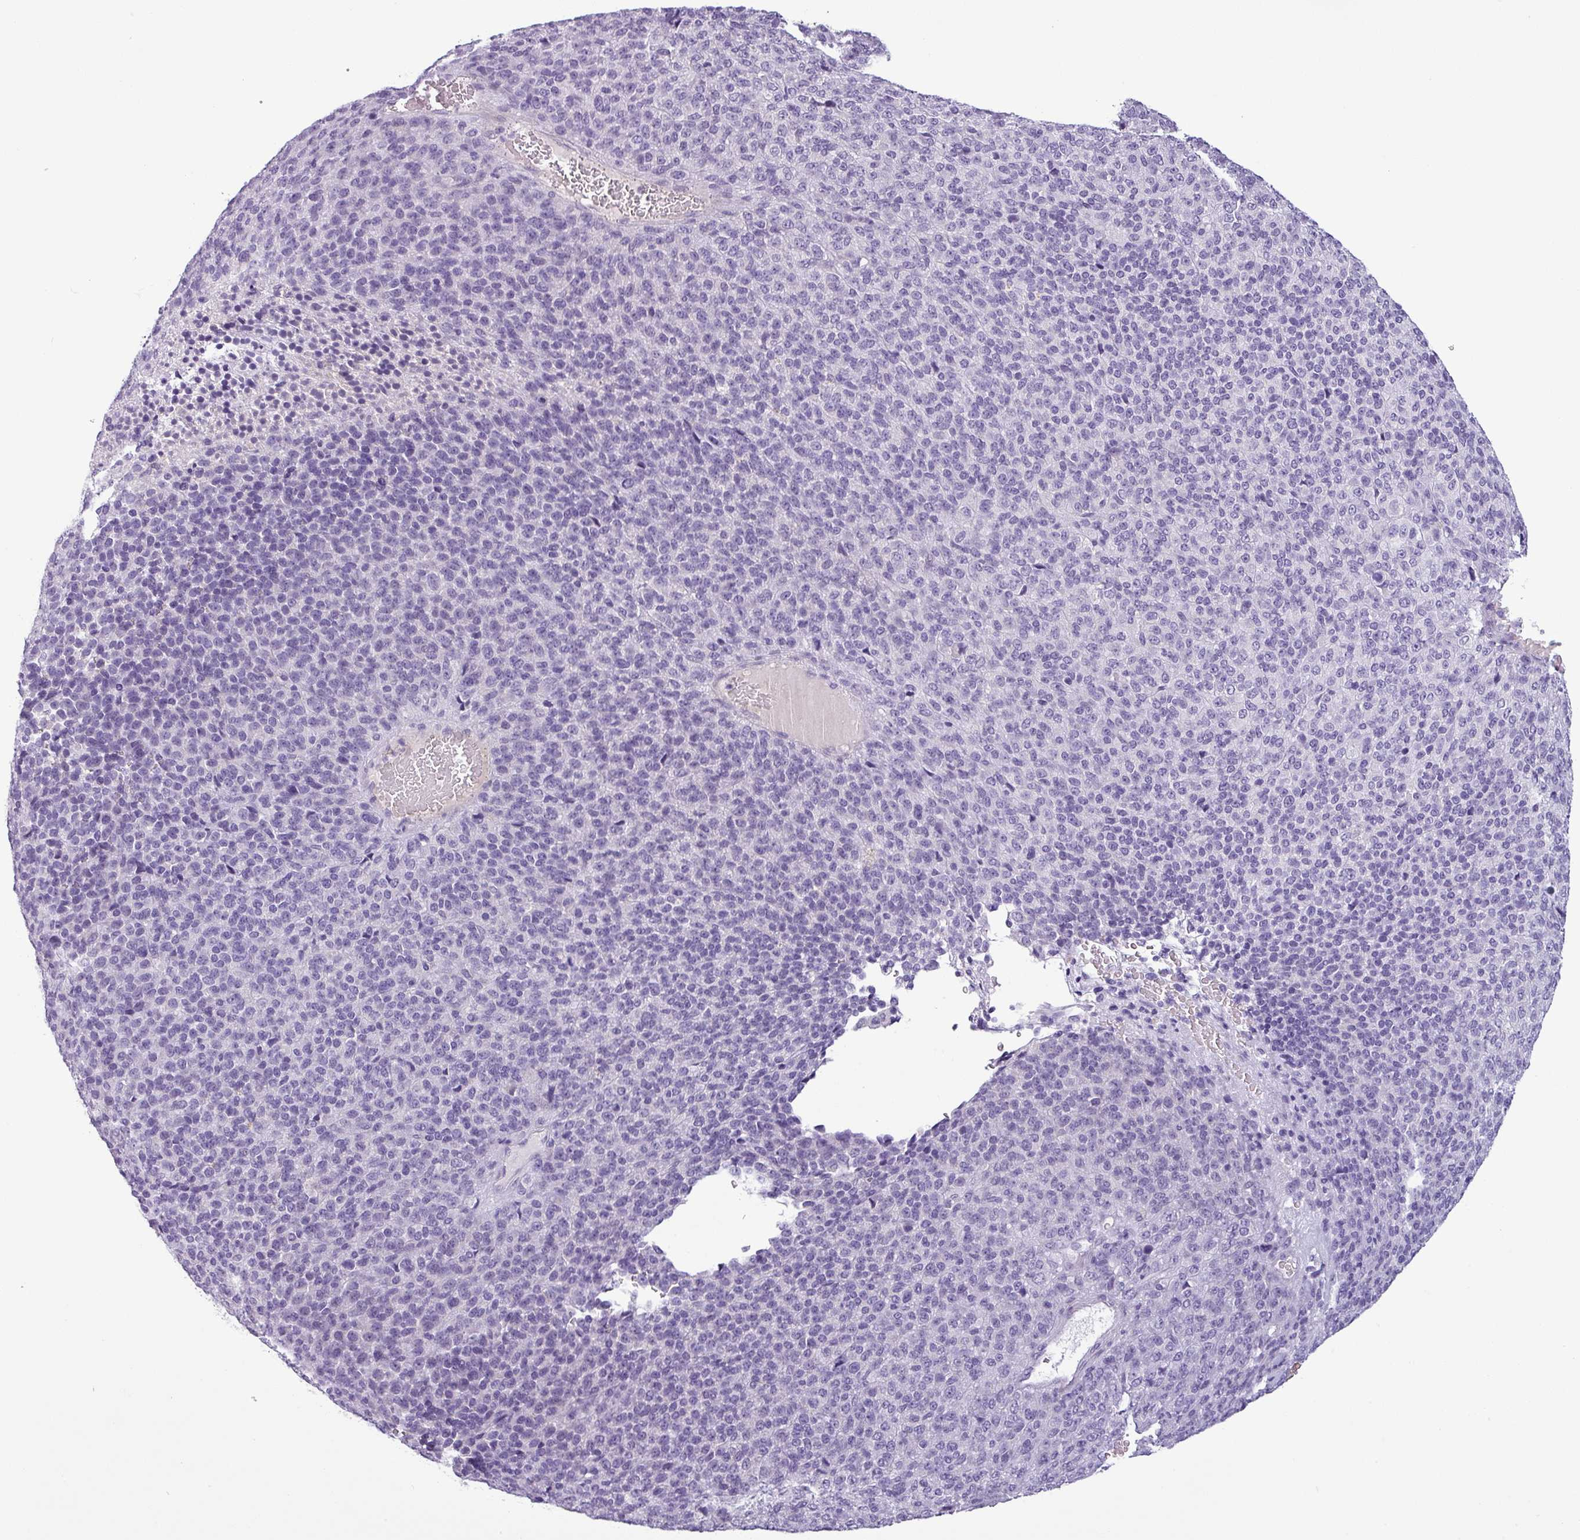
{"staining": {"intensity": "negative", "quantity": "none", "location": "none"}, "tissue": "melanoma", "cell_type": "Tumor cells", "image_type": "cancer", "snomed": [{"axis": "morphology", "description": "Malignant melanoma, Metastatic site"}, {"axis": "topography", "description": "Brain"}], "caption": "Micrograph shows no significant protein staining in tumor cells of melanoma.", "gene": "CDH16", "patient": {"sex": "female", "age": 56}}